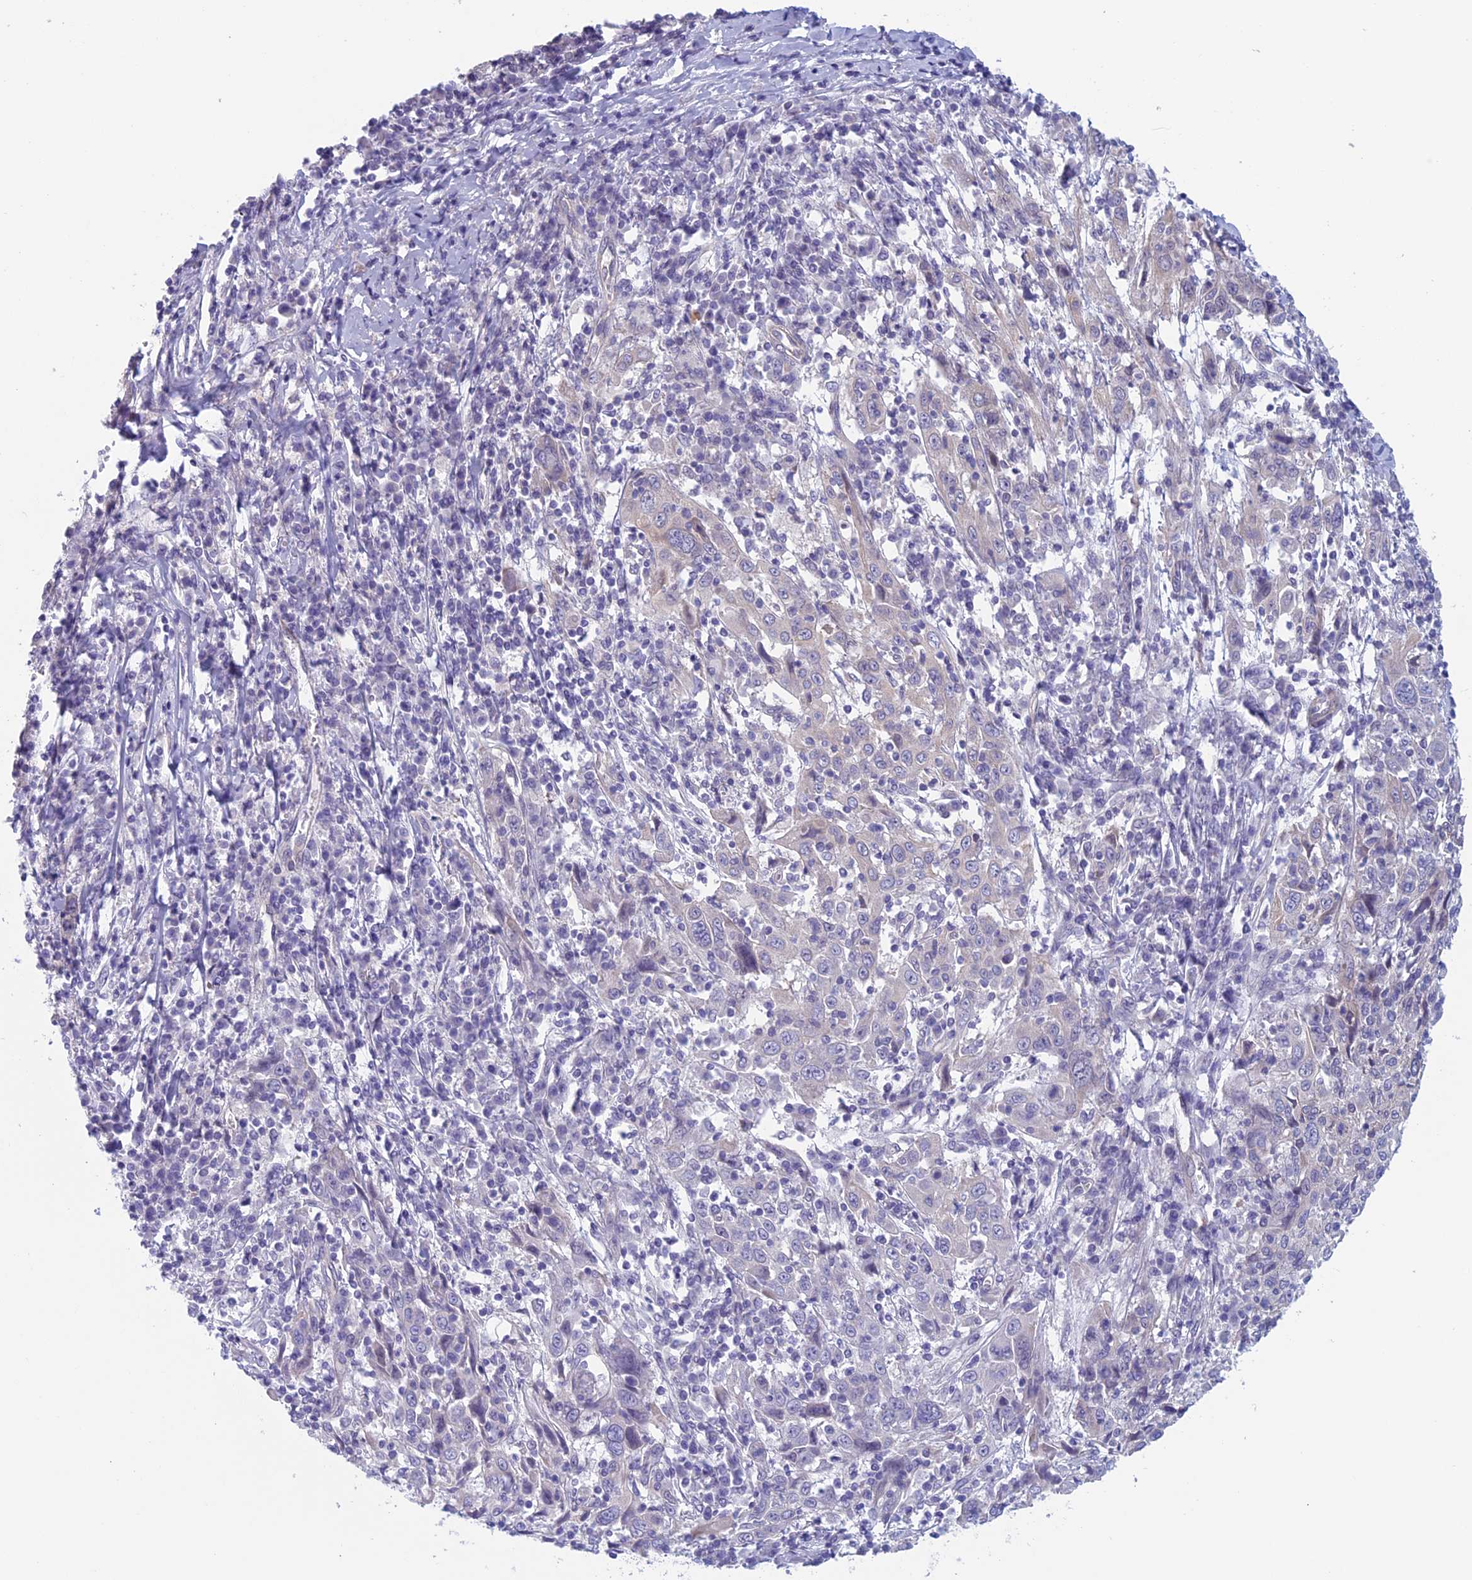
{"staining": {"intensity": "negative", "quantity": "none", "location": "none"}, "tissue": "cervical cancer", "cell_type": "Tumor cells", "image_type": "cancer", "snomed": [{"axis": "morphology", "description": "Squamous cell carcinoma, NOS"}, {"axis": "topography", "description": "Cervix"}], "caption": "This is an immunohistochemistry photomicrograph of cervical cancer (squamous cell carcinoma). There is no positivity in tumor cells.", "gene": "CNOT6L", "patient": {"sex": "female", "age": 46}}